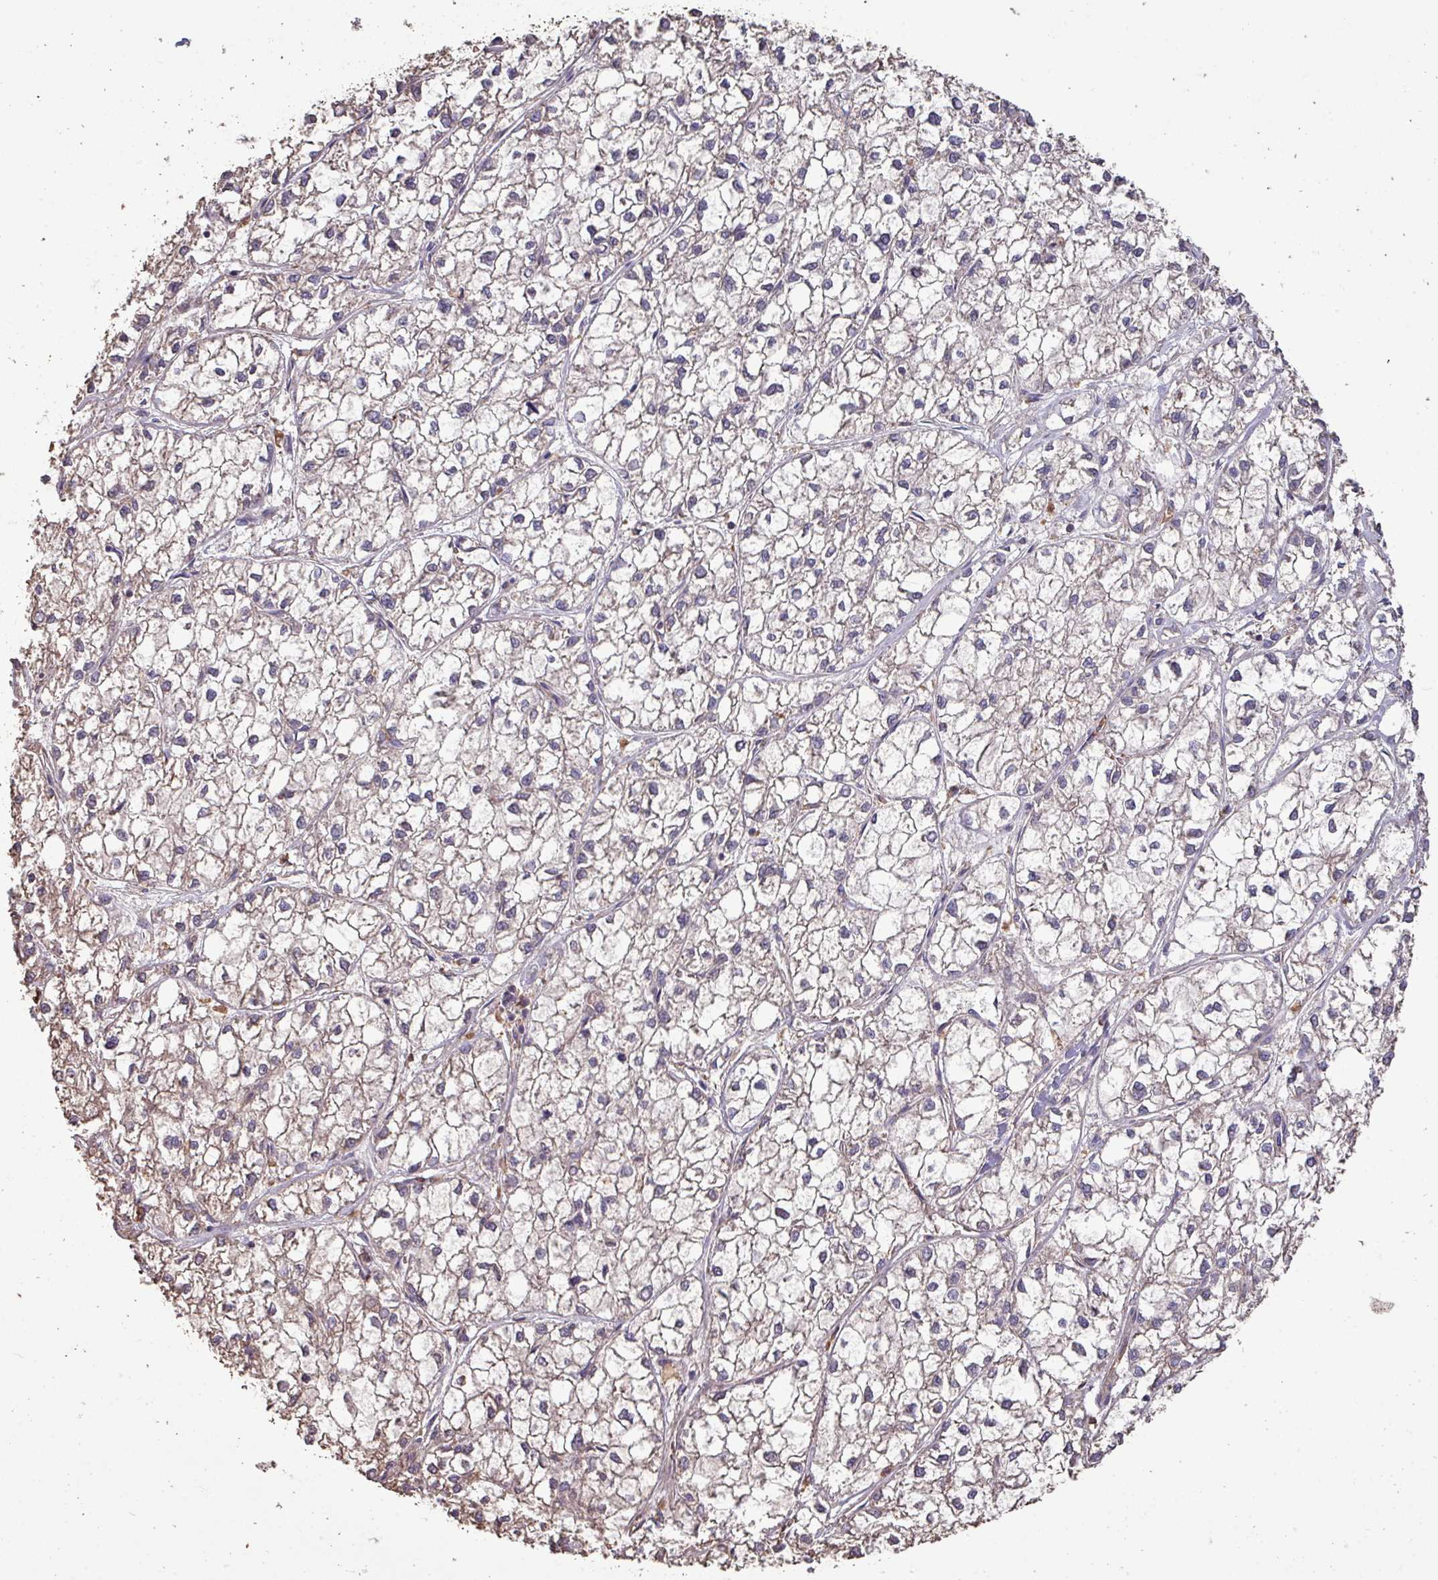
{"staining": {"intensity": "negative", "quantity": "none", "location": "none"}, "tissue": "liver cancer", "cell_type": "Tumor cells", "image_type": "cancer", "snomed": [{"axis": "morphology", "description": "Carcinoma, Hepatocellular, NOS"}, {"axis": "topography", "description": "Liver"}], "caption": "DAB immunohistochemical staining of human hepatocellular carcinoma (liver) reveals no significant staining in tumor cells.", "gene": "CAMK2B", "patient": {"sex": "female", "age": 43}}